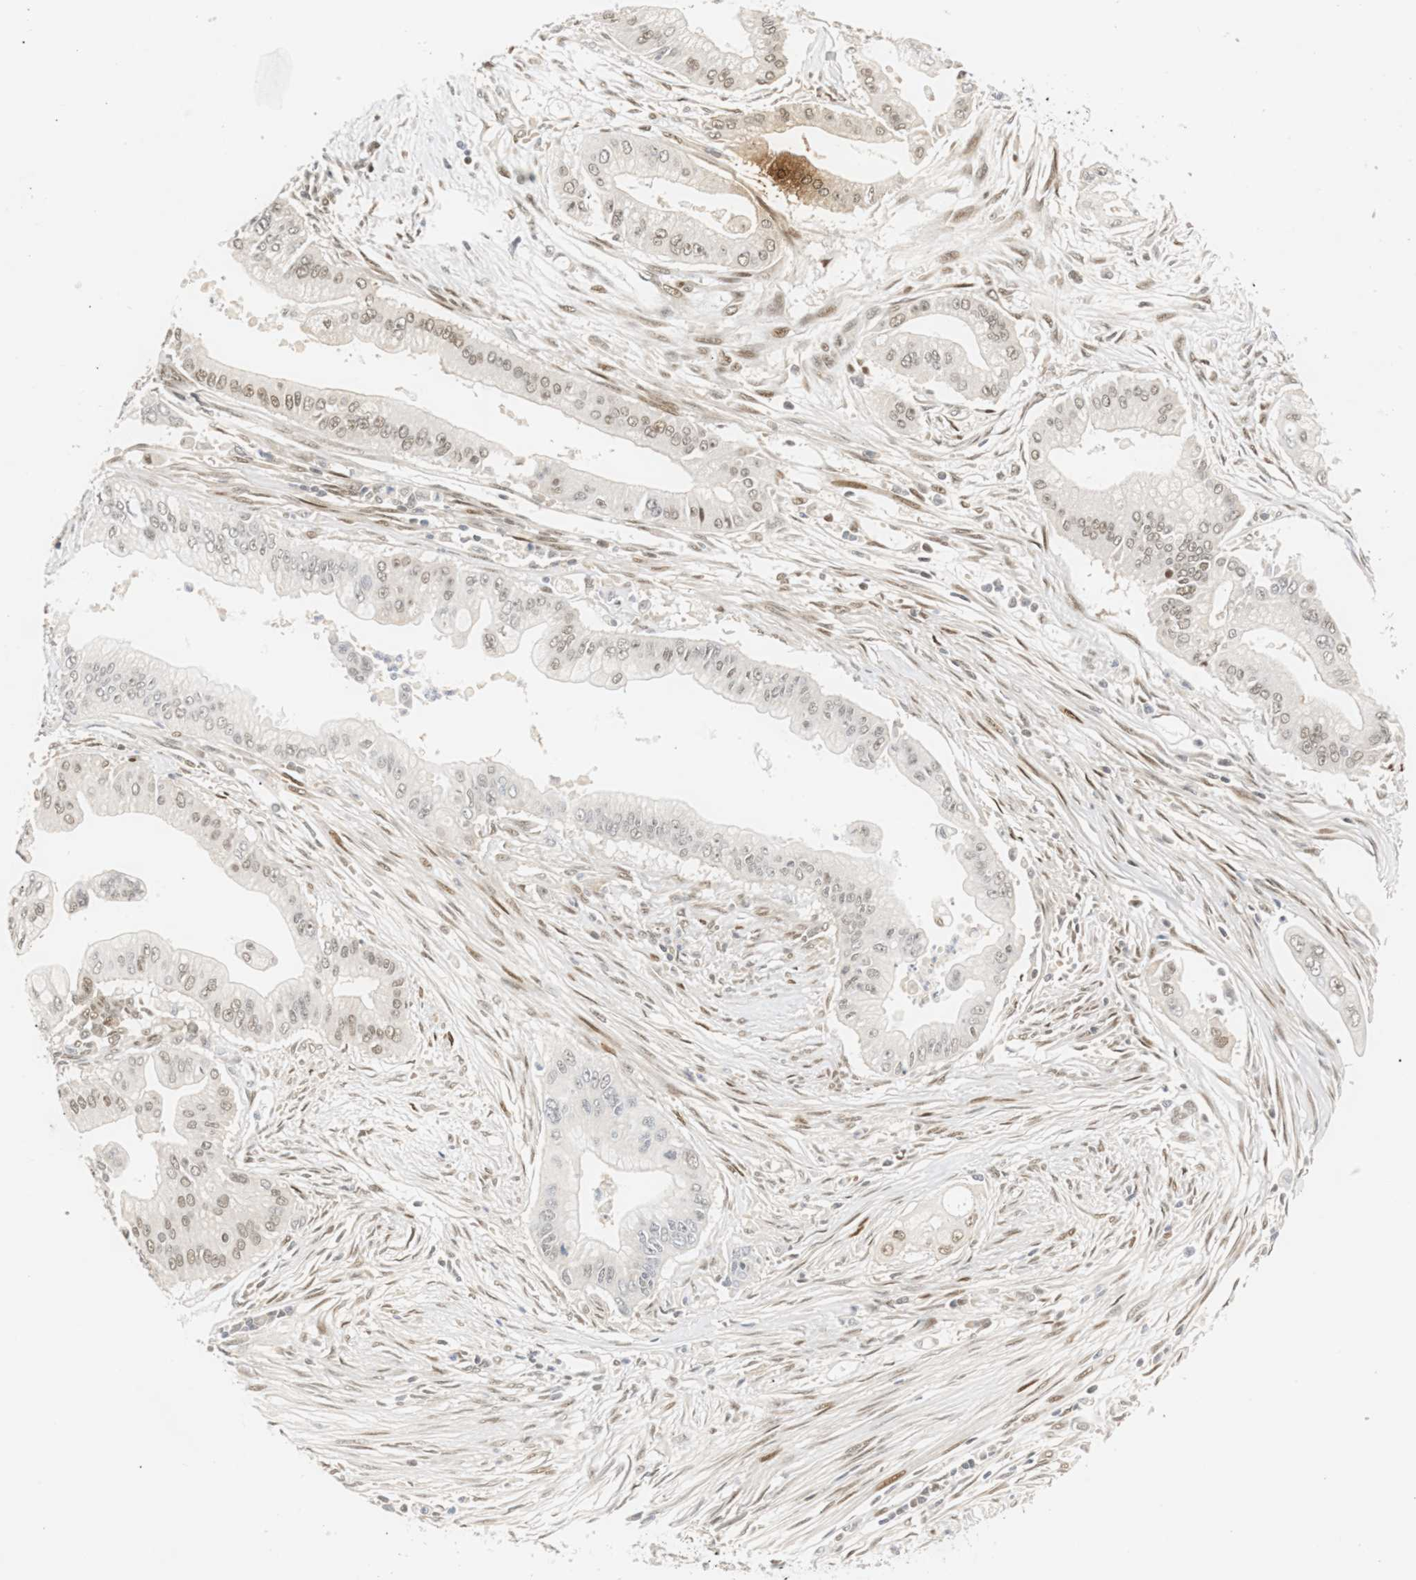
{"staining": {"intensity": "weak", "quantity": "25%-75%", "location": "nuclear"}, "tissue": "pancreatic cancer", "cell_type": "Tumor cells", "image_type": "cancer", "snomed": [{"axis": "morphology", "description": "Adenocarcinoma, NOS"}, {"axis": "topography", "description": "Pancreas"}], "caption": "Adenocarcinoma (pancreatic) stained with DAB (3,3'-diaminobenzidine) immunohistochemistry (IHC) exhibits low levels of weak nuclear positivity in approximately 25%-75% of tumor cells.", "gene": "SSBP2", "patient": {"sex": "male", "age": 59}}